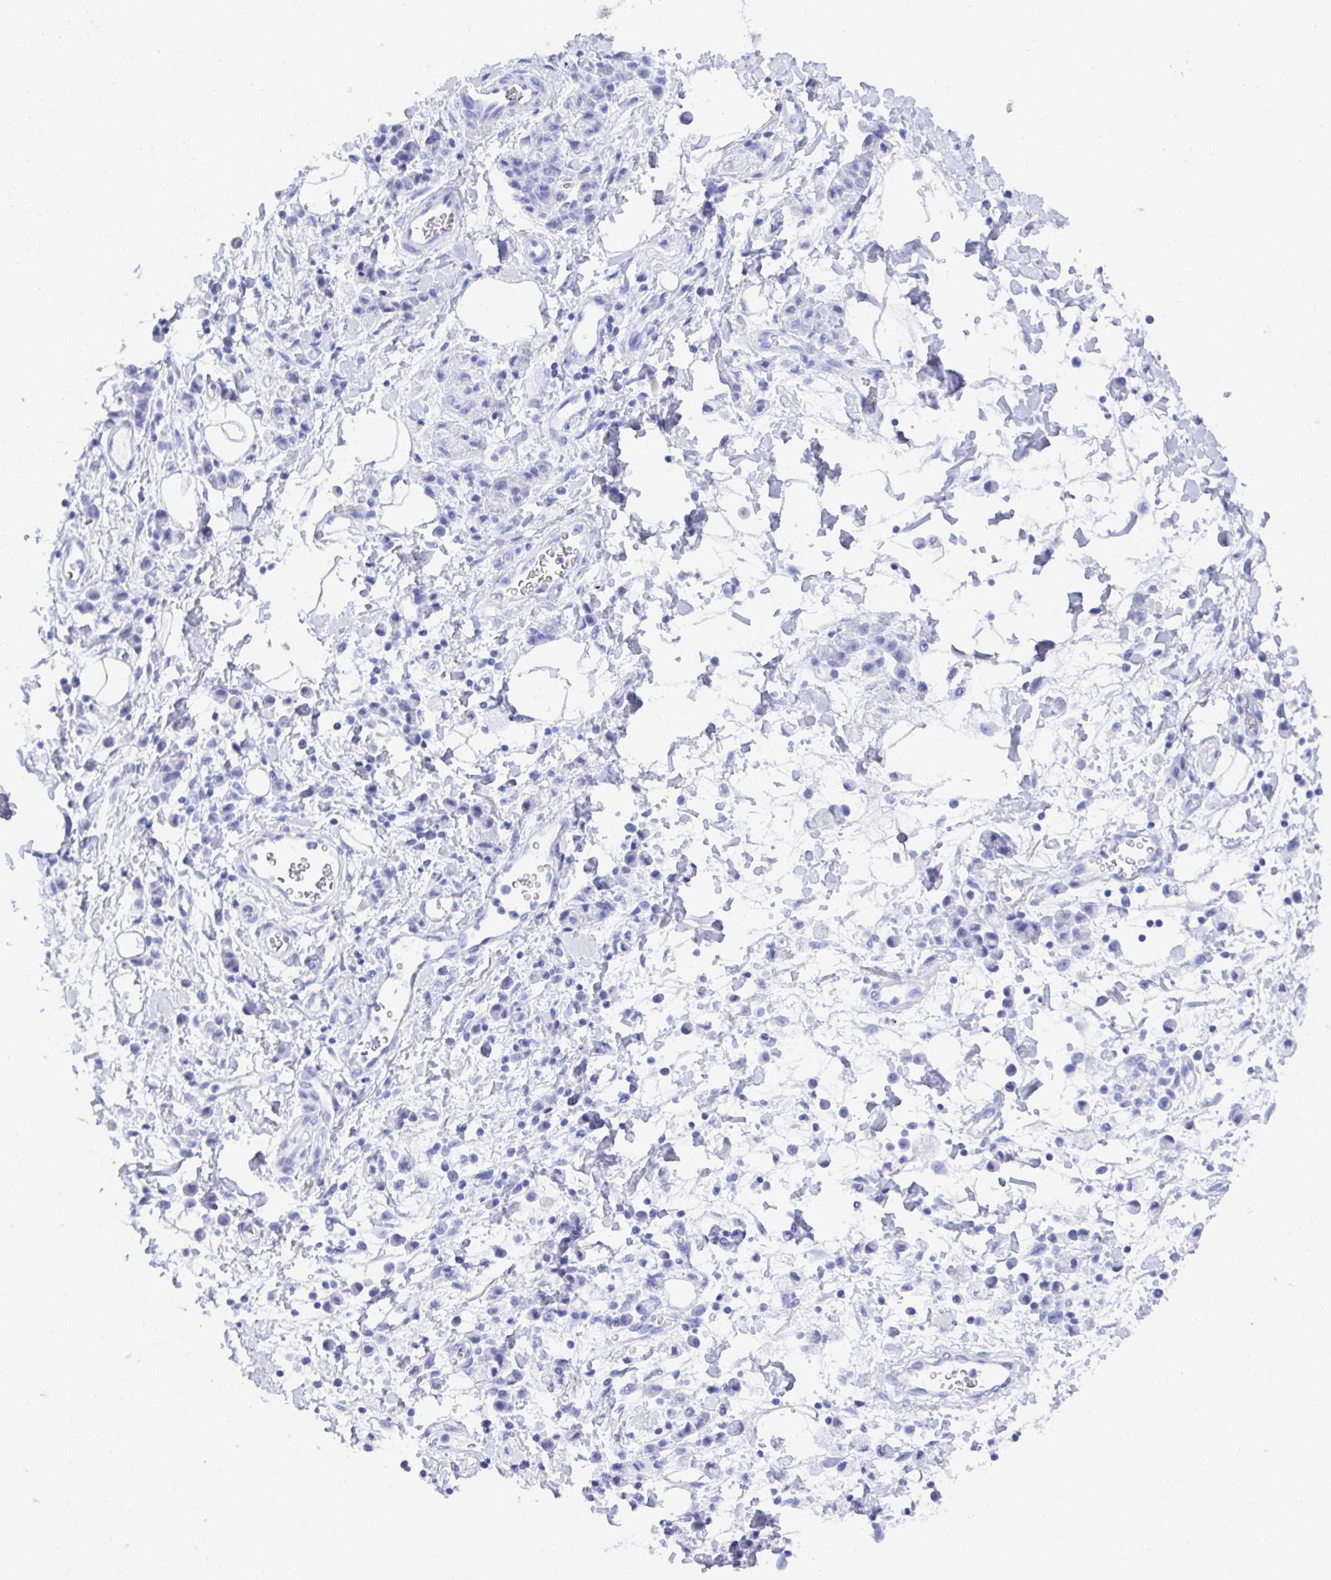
{"staining": {"intensity": "negative", "quantity": "none", "location": "none"}, "tissue": "stomach cancer", "cell_type": "Tumor cells", "image_type": "cancer", "snomed": [{"axis": "morphology", "description": "Adenocarcinoma, NOS"}, {"axis": "topography", "description": "Stomach"}], "caption": "The immunohistochemistry (IHC) photomicrograph has no significant positivity in tumor cells of stomach cancer (adenocarcinoma) tissue. (DAB immunohistochemistry (IHC) with hematoxylin counter stain).", "gene": "MROH2B", "patient": {"sex": "male", "age": 77}}